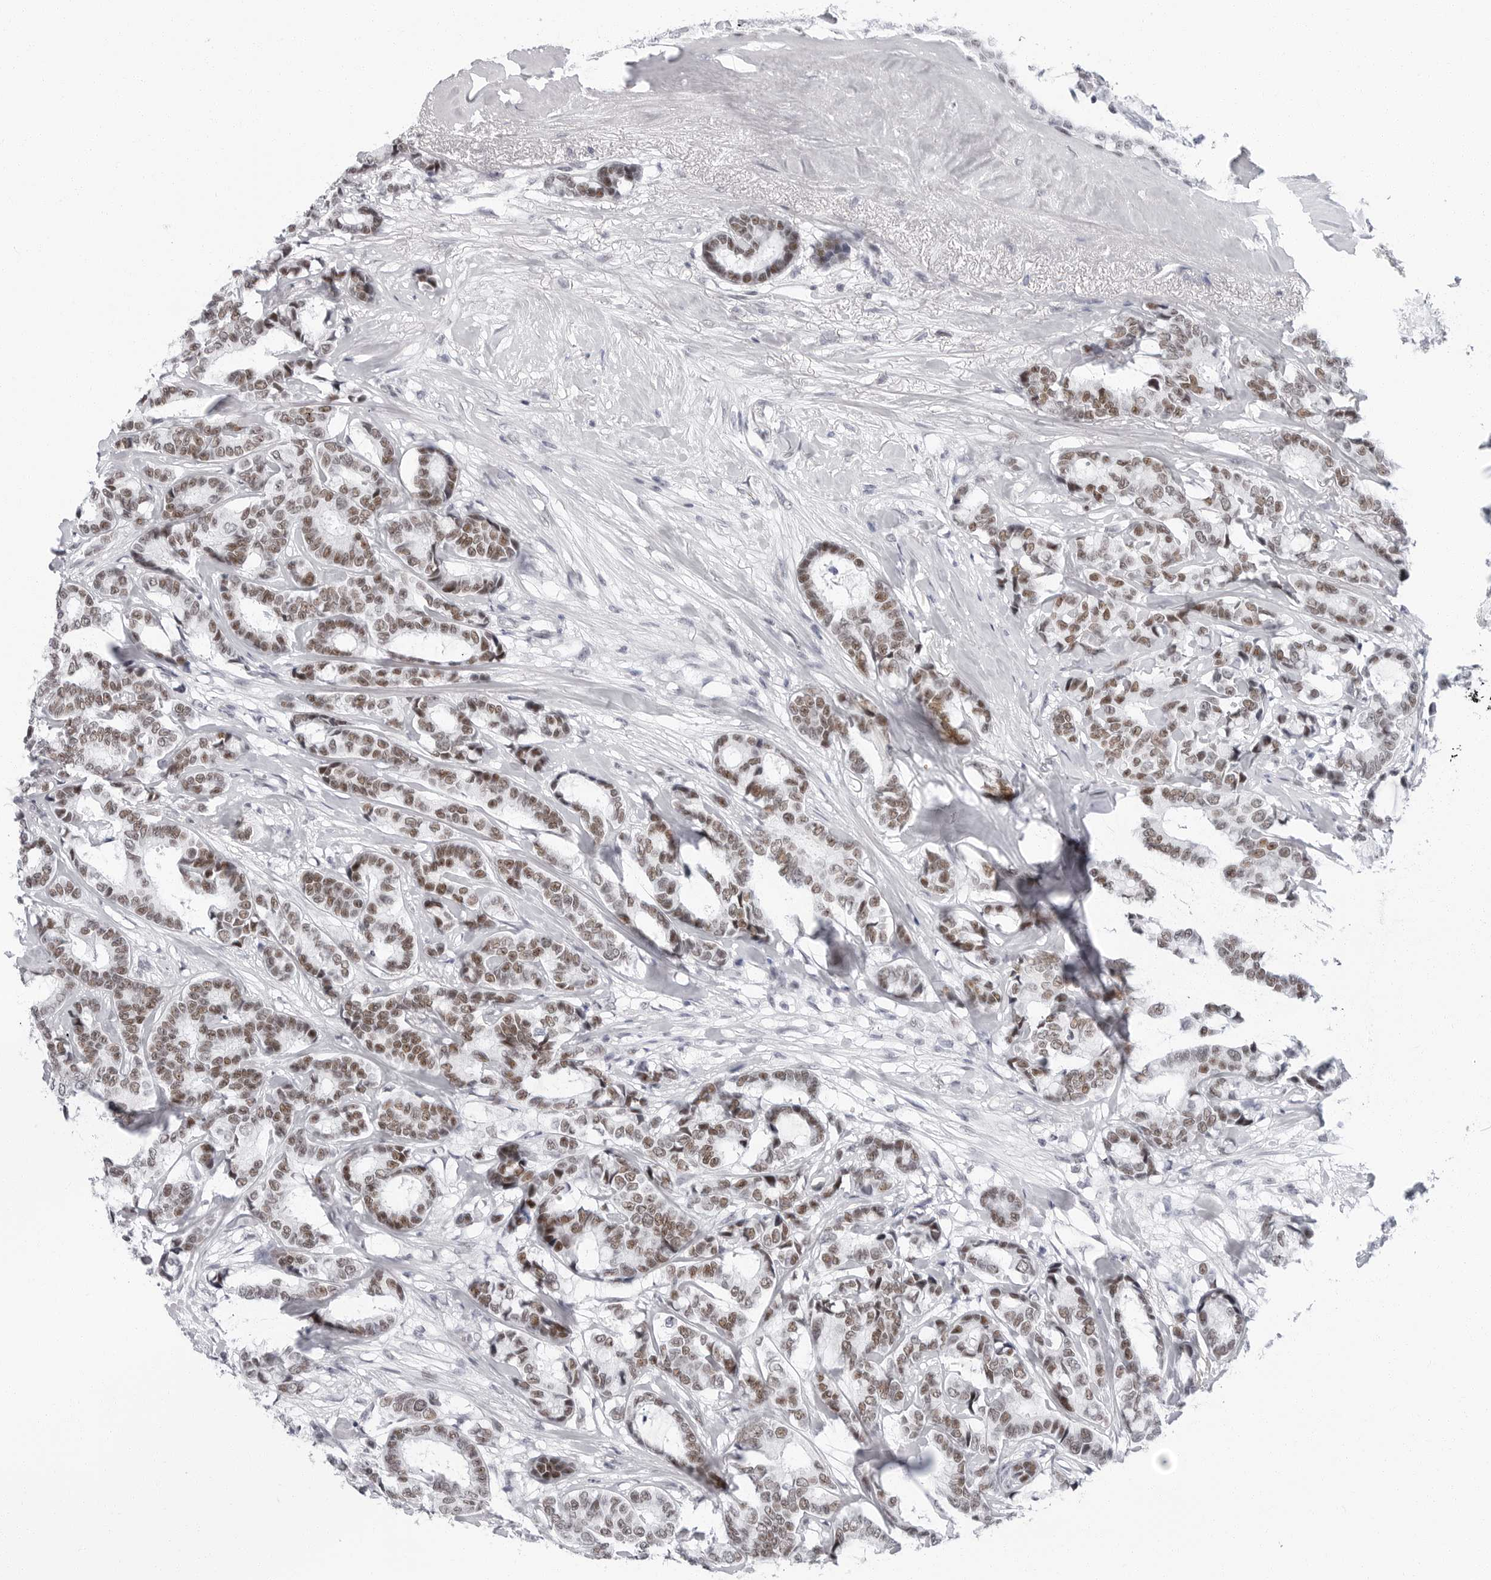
{"staining": {"intensity": "moderate", "quantity": ">75%", "location": "nuclear"}, "tissue": "breast cancer", "cell_type": "Tumor cells", "image_type": "cancer", "snomed": [{"axis": "morphology", "description": "Duct carcinoma"}, {"axis": "topography", "description": "Breast"}], "caption": "Immunohistochemical staining of human breast invasive ductal carcinoma displays moderate nuclear protein staining in approximately >75% of tumor cells. (Stains: DAB (3,3'-diaminobenzidine) in brown, nuclei in blue, Microscopy: brightfield microscopy at high magnification).", "gene": "VEZF1", "patient": {"sex": "female", "age": 87}}